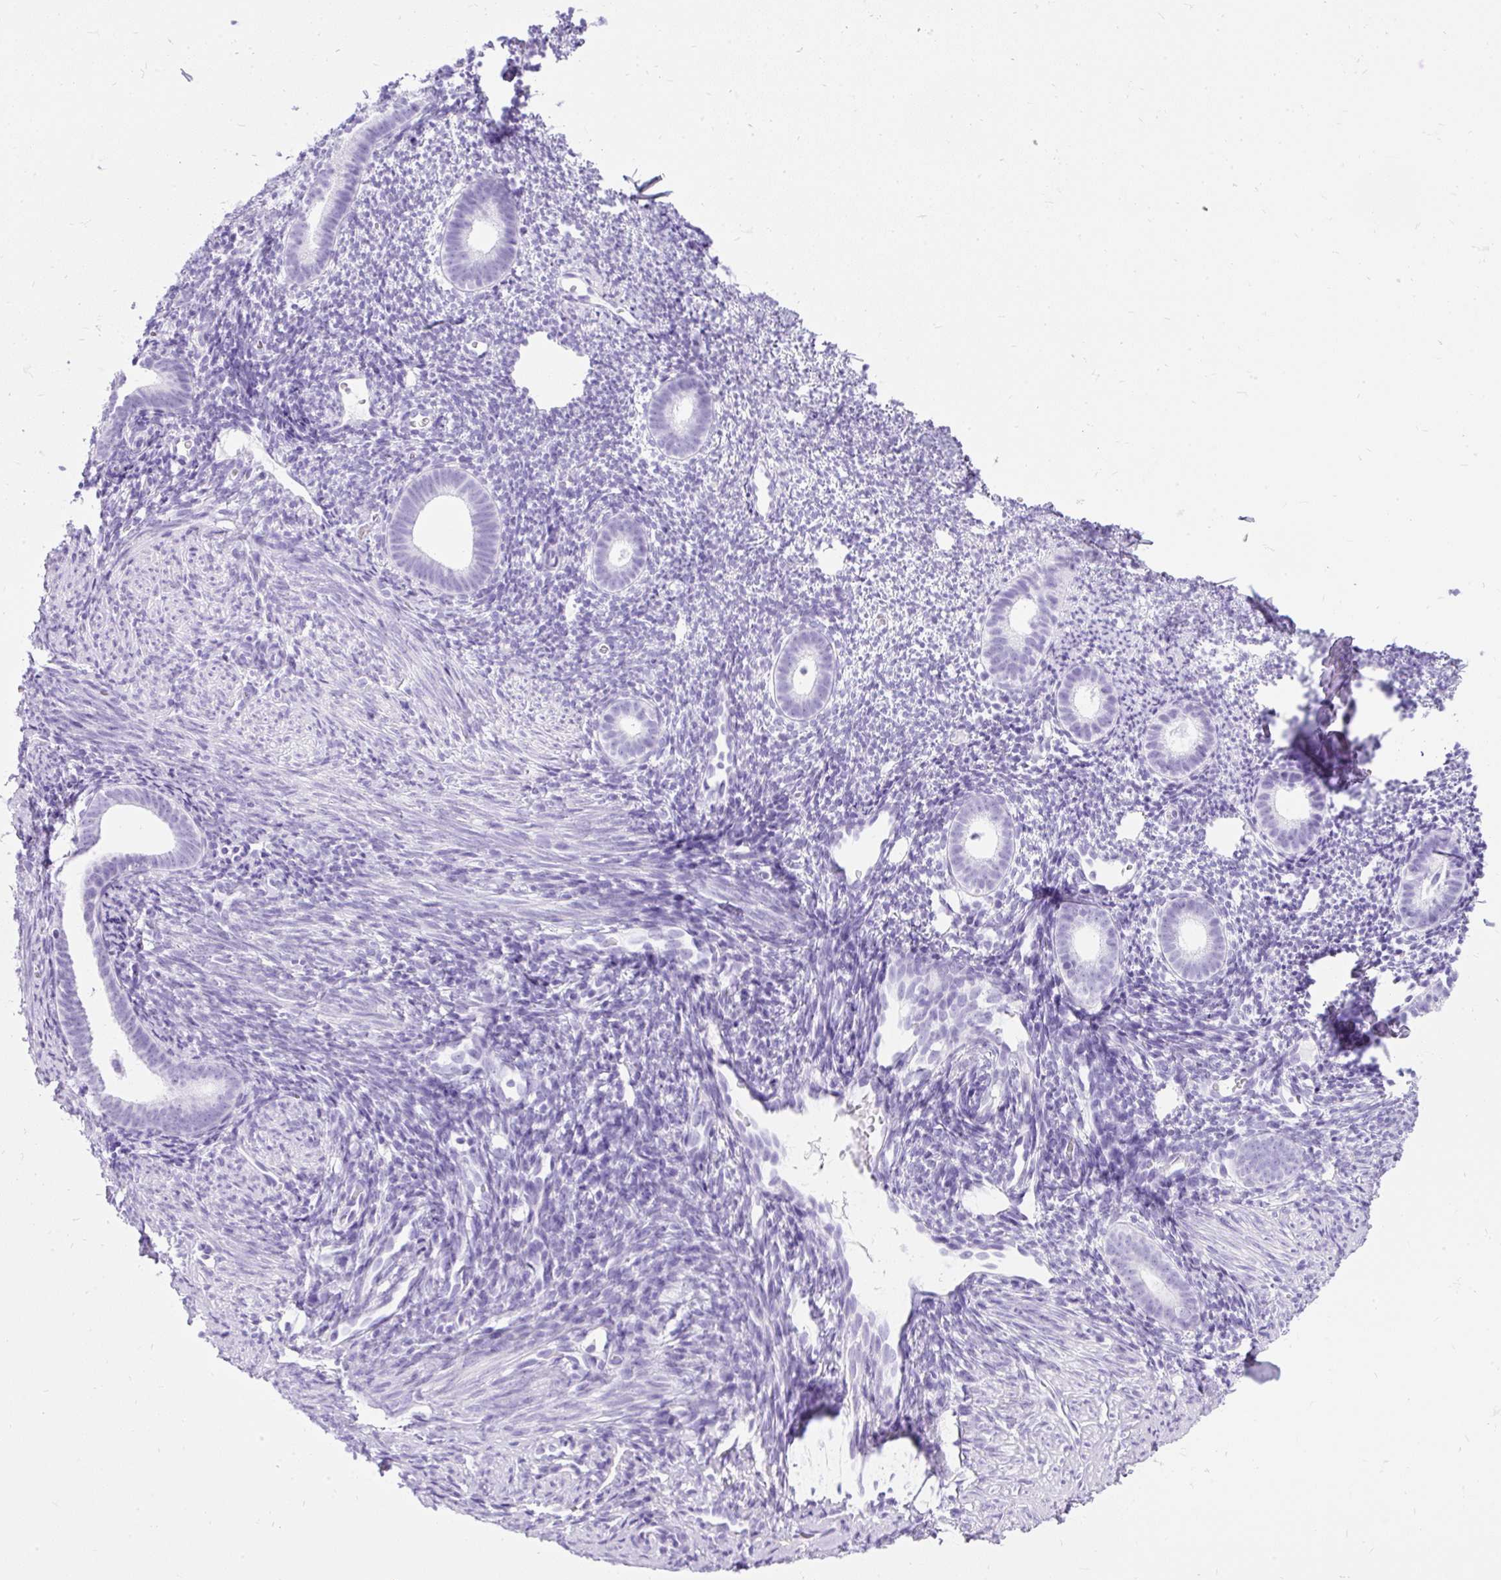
{"staining": {"intensity": "negative", "quantity": "none", "location": "none"}, "tissue": "endometrium", "cell_type": "Cells in endometrial stroma", "image_type": "normal", "snomed": [{"axis": "morphology", "description": "Normal tissue, NOS"}, {"axis": "topography", "description": "Endometrium"}], "caption": "This is an immunohistochemistry (IHC) histopathology image of benign human endometrium. There is no positivity in cells in endometrial stroma.", "gene": "PVALB", "patient": {"sex": "female", "age": 39}}